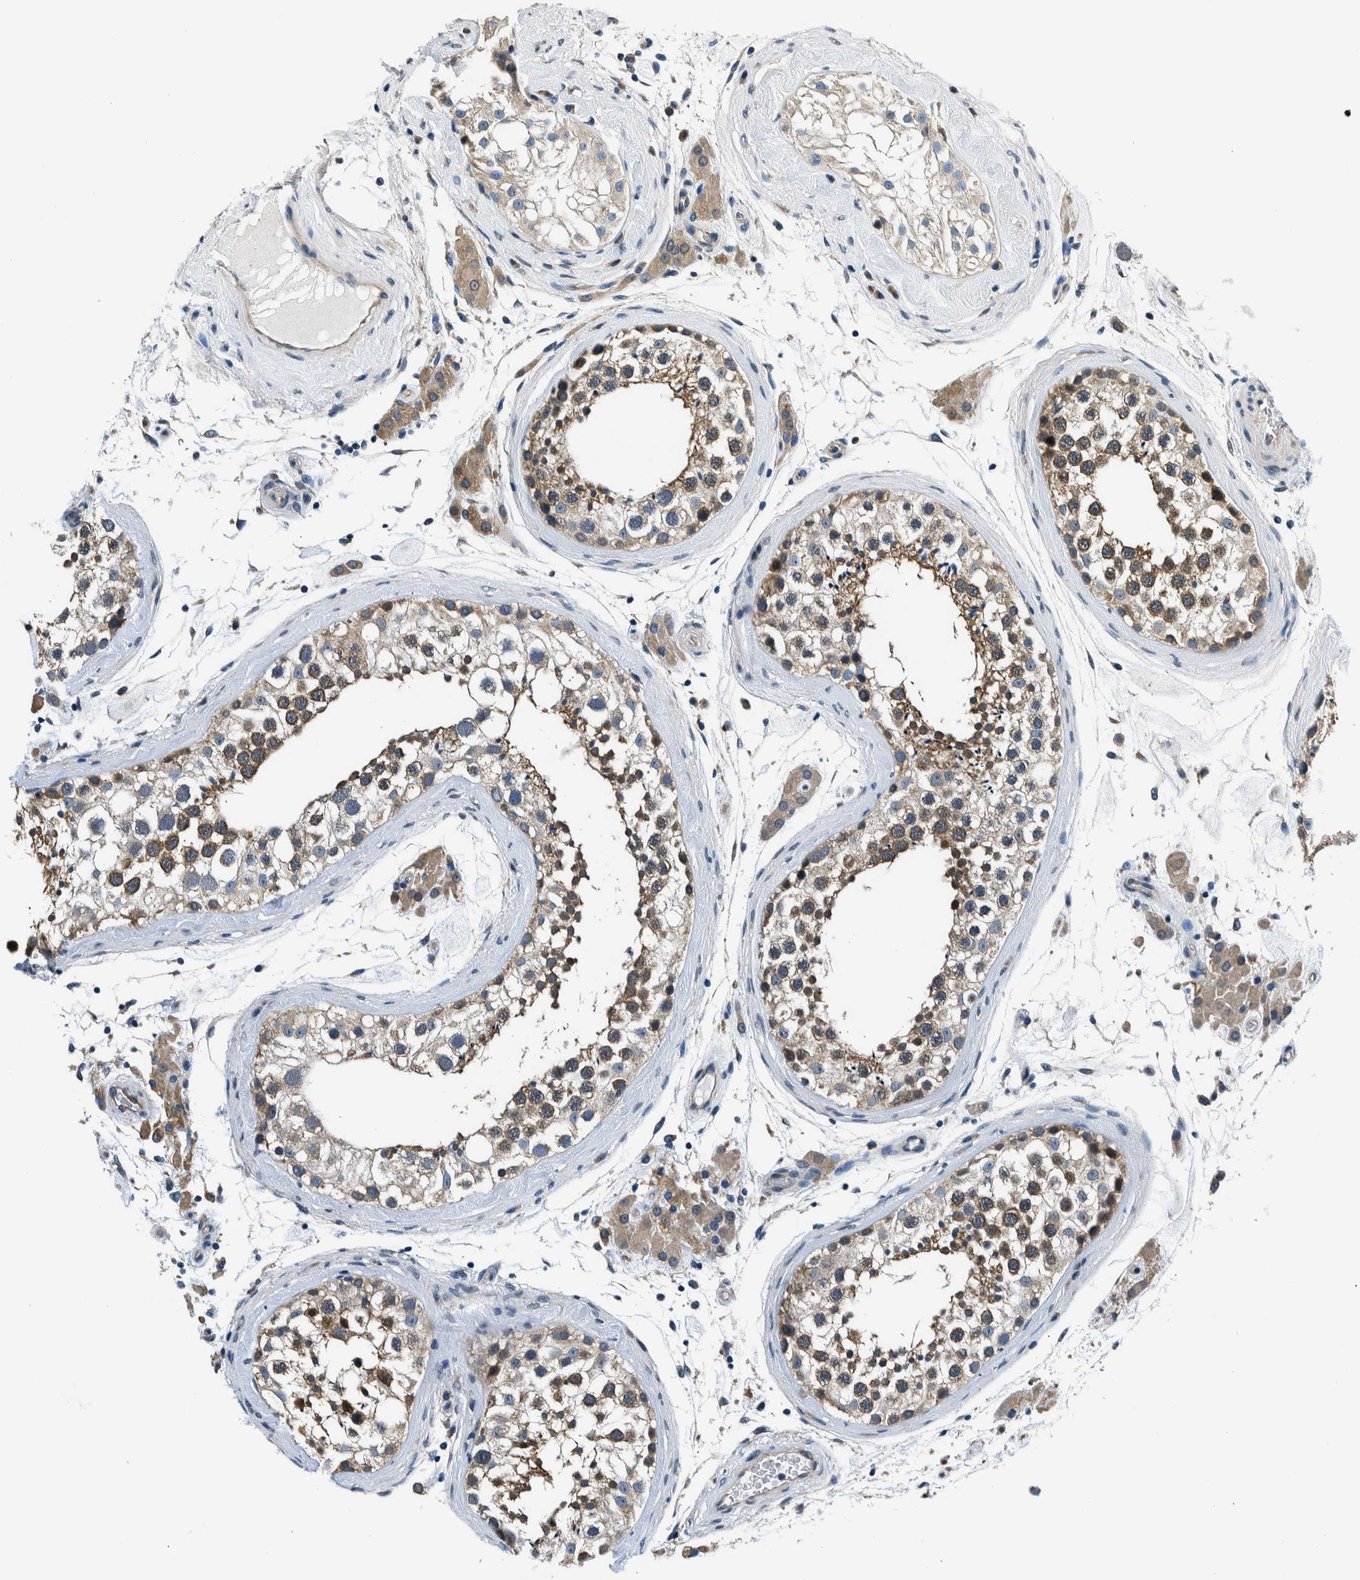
{"staining": {"intensity": "moderate", "quantity": "25%-75%", "location": "cytoplasmic/membranous"}, "tissue": "testis", "cell_type": "Cells in seminiferous ducts", "image_type": "normal", "snomed": [{"axis": "morphology", "description": "Normal tissue, NOS"}, {"axis": "topography", "description": "Testis"}], "caption": "A photomicrograph of testis stained for a protein demonstrates moderate cytoplasmic/membranous brown staining in cells in seminiferous ducts.", "gene": "NIBAN2", "patient": {"sex": "male", "age": 46}}